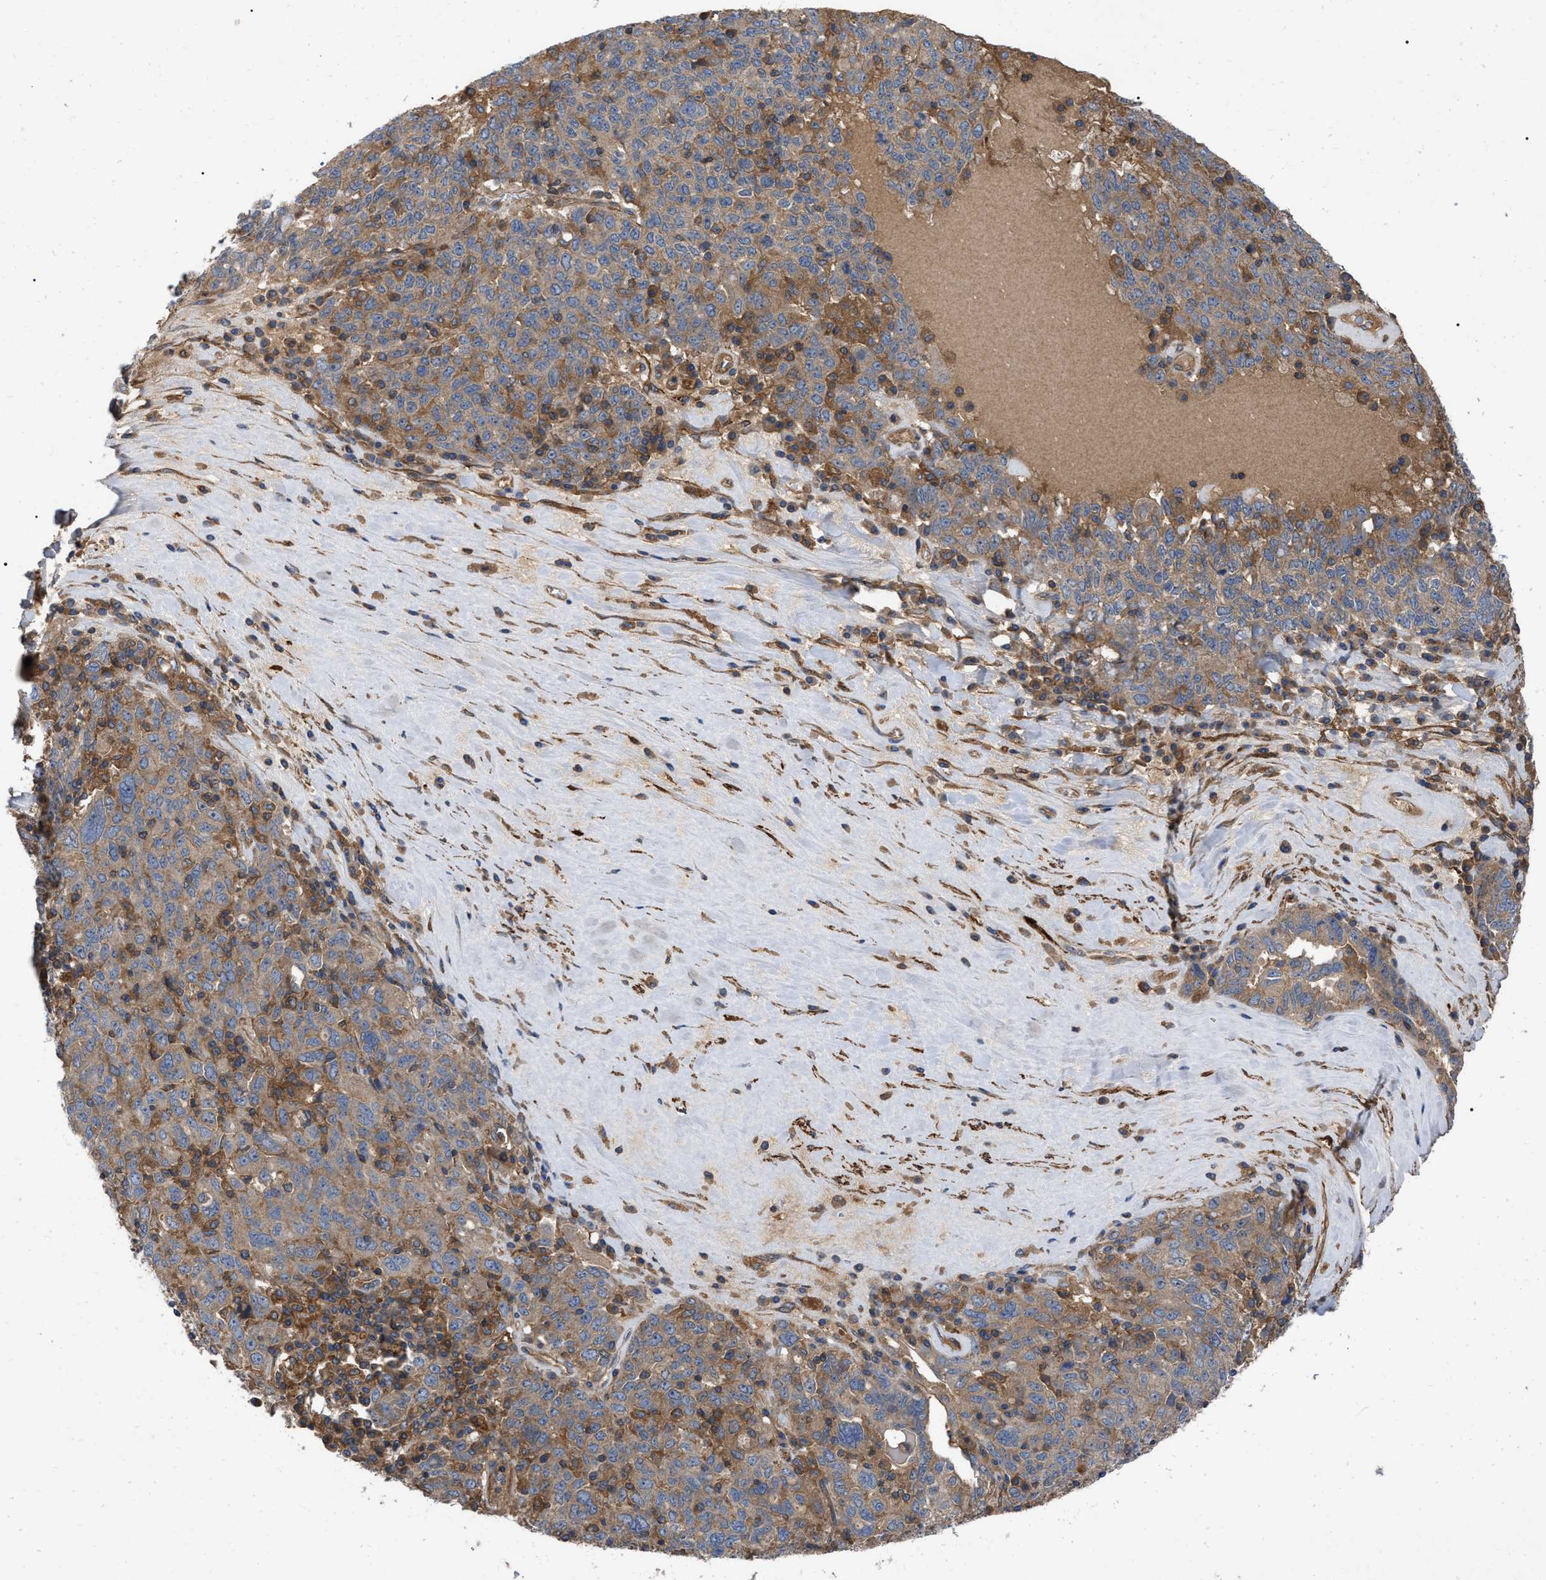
{"staining": {"intensity": "moderate", "quantity": ">75%", "location": "cytoplasmic/membranous"}, "tissue": "ovarian cancer", "cell_type": "Tumor cells", "image_type": "cancer", "snomed": [{"axis": "morphology", "description": "Carcinoma, endometroid"}, {"axis": "topography", "description": "Ovary"}], "caption": "Protein staining by immunohistochemistry (IHC) displays moderate cytoplasmic/membranous expression in about >75% of tumor cells in ovarian cancer (endometroid carcinoma).", "gene": "RABEP1", "patient": {"sex": "female", "age": 62}}